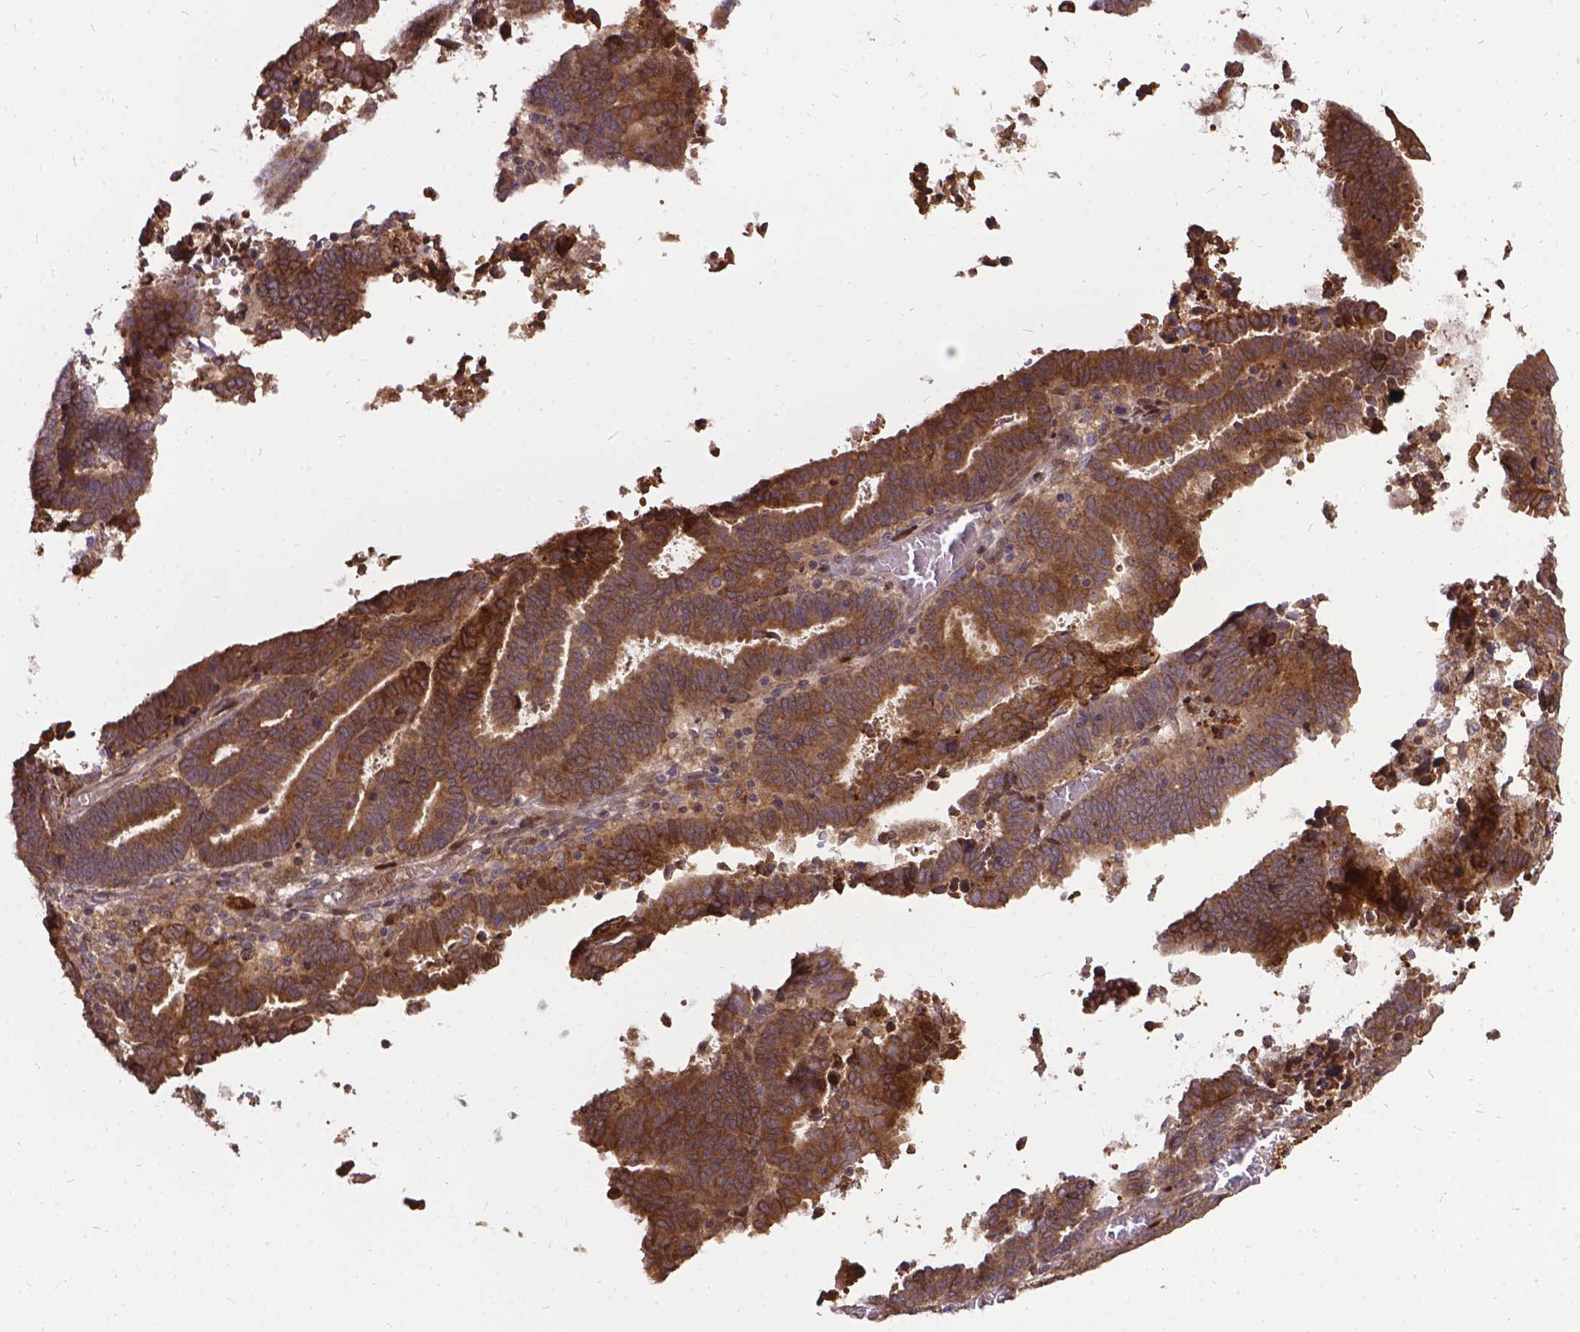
{"staining": {"intensity": "moderate", "quantity": ">75%", "location": "cytoplasmic/membranous"}, "tissue": "endometrial cancer", "cell_type": "Tumor cells", "image_type": "cancer", "snomed": [{"axis": "morphology", "description": "Adenocarcinoma, NOS"}, {"axis": "topography", "description": "Uterus"}], "caption": "A brown stain shows moderate cytoplasmic/membranous positivity of a protein in endometrial cancer tumor cells. (DAB IHC with brightfield microscopy, high magnification).", "gene": "DENND6A", "patient": {"sex": "female", "age": 83}}